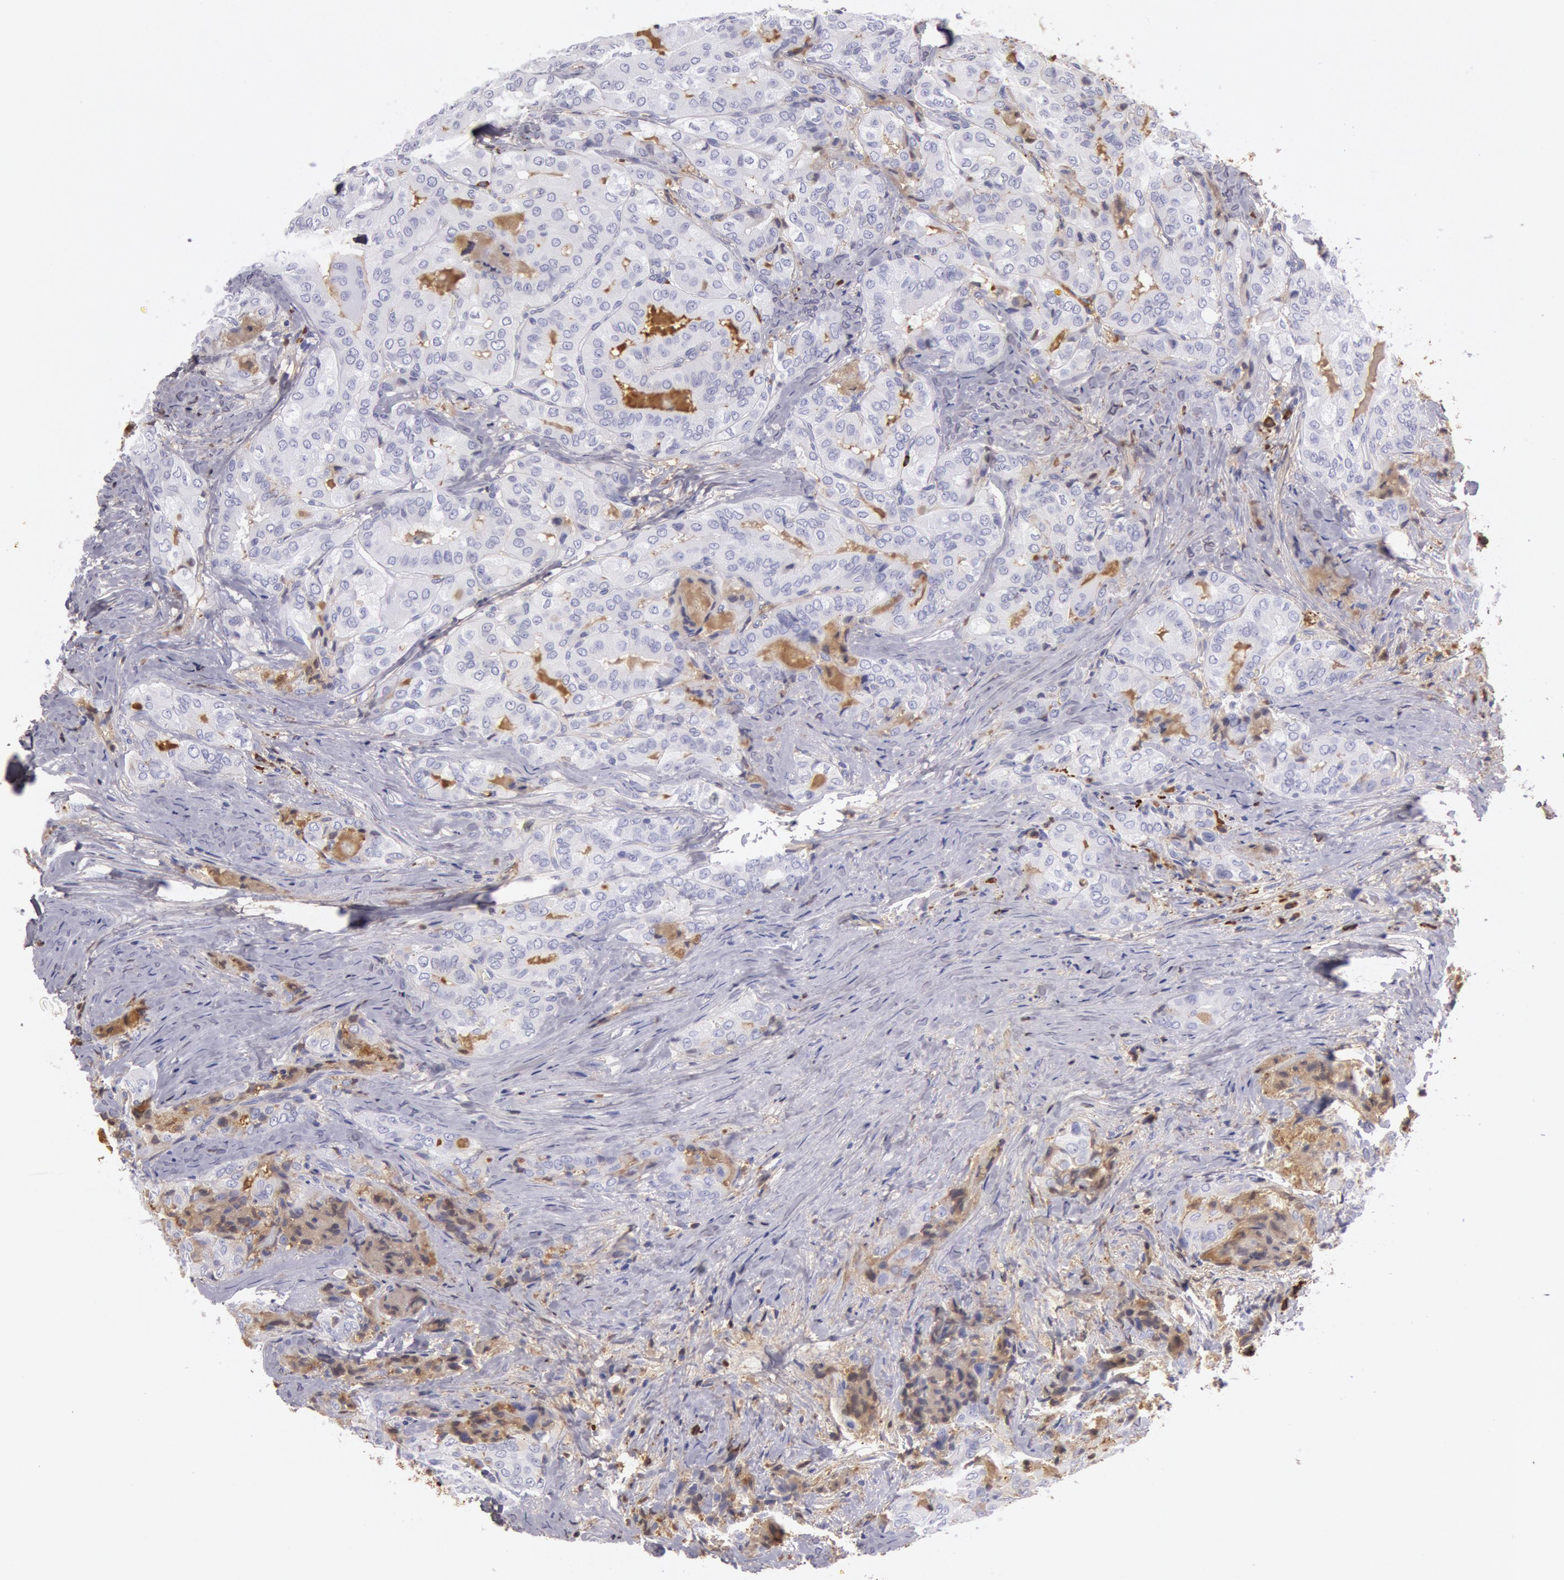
{"staining": {"intensity": "weak", "quantity": "<25%", "location": "cytoplasmic/membranous"}, "tissue": "thyroid cancer", "cell_type": "Tumor cells", "image_type": "cancer", "snomed": [{"axis": "morphology", "description": "Papillary adenocarcinoma, NOS"}, {"axis": "topography", "description": "Thyroid gland"}], "caption": "Immunohistochemistry of human papillary adenocarcinoma (thyroid) demonstrates no positivity in tumor cells. (DAB (3,3'-diaminobenzidine) immunohistochemistry with hematoxylin counter stain).", "gene": "IGHG1", "patient": {"sex": "female", "age": 71}}